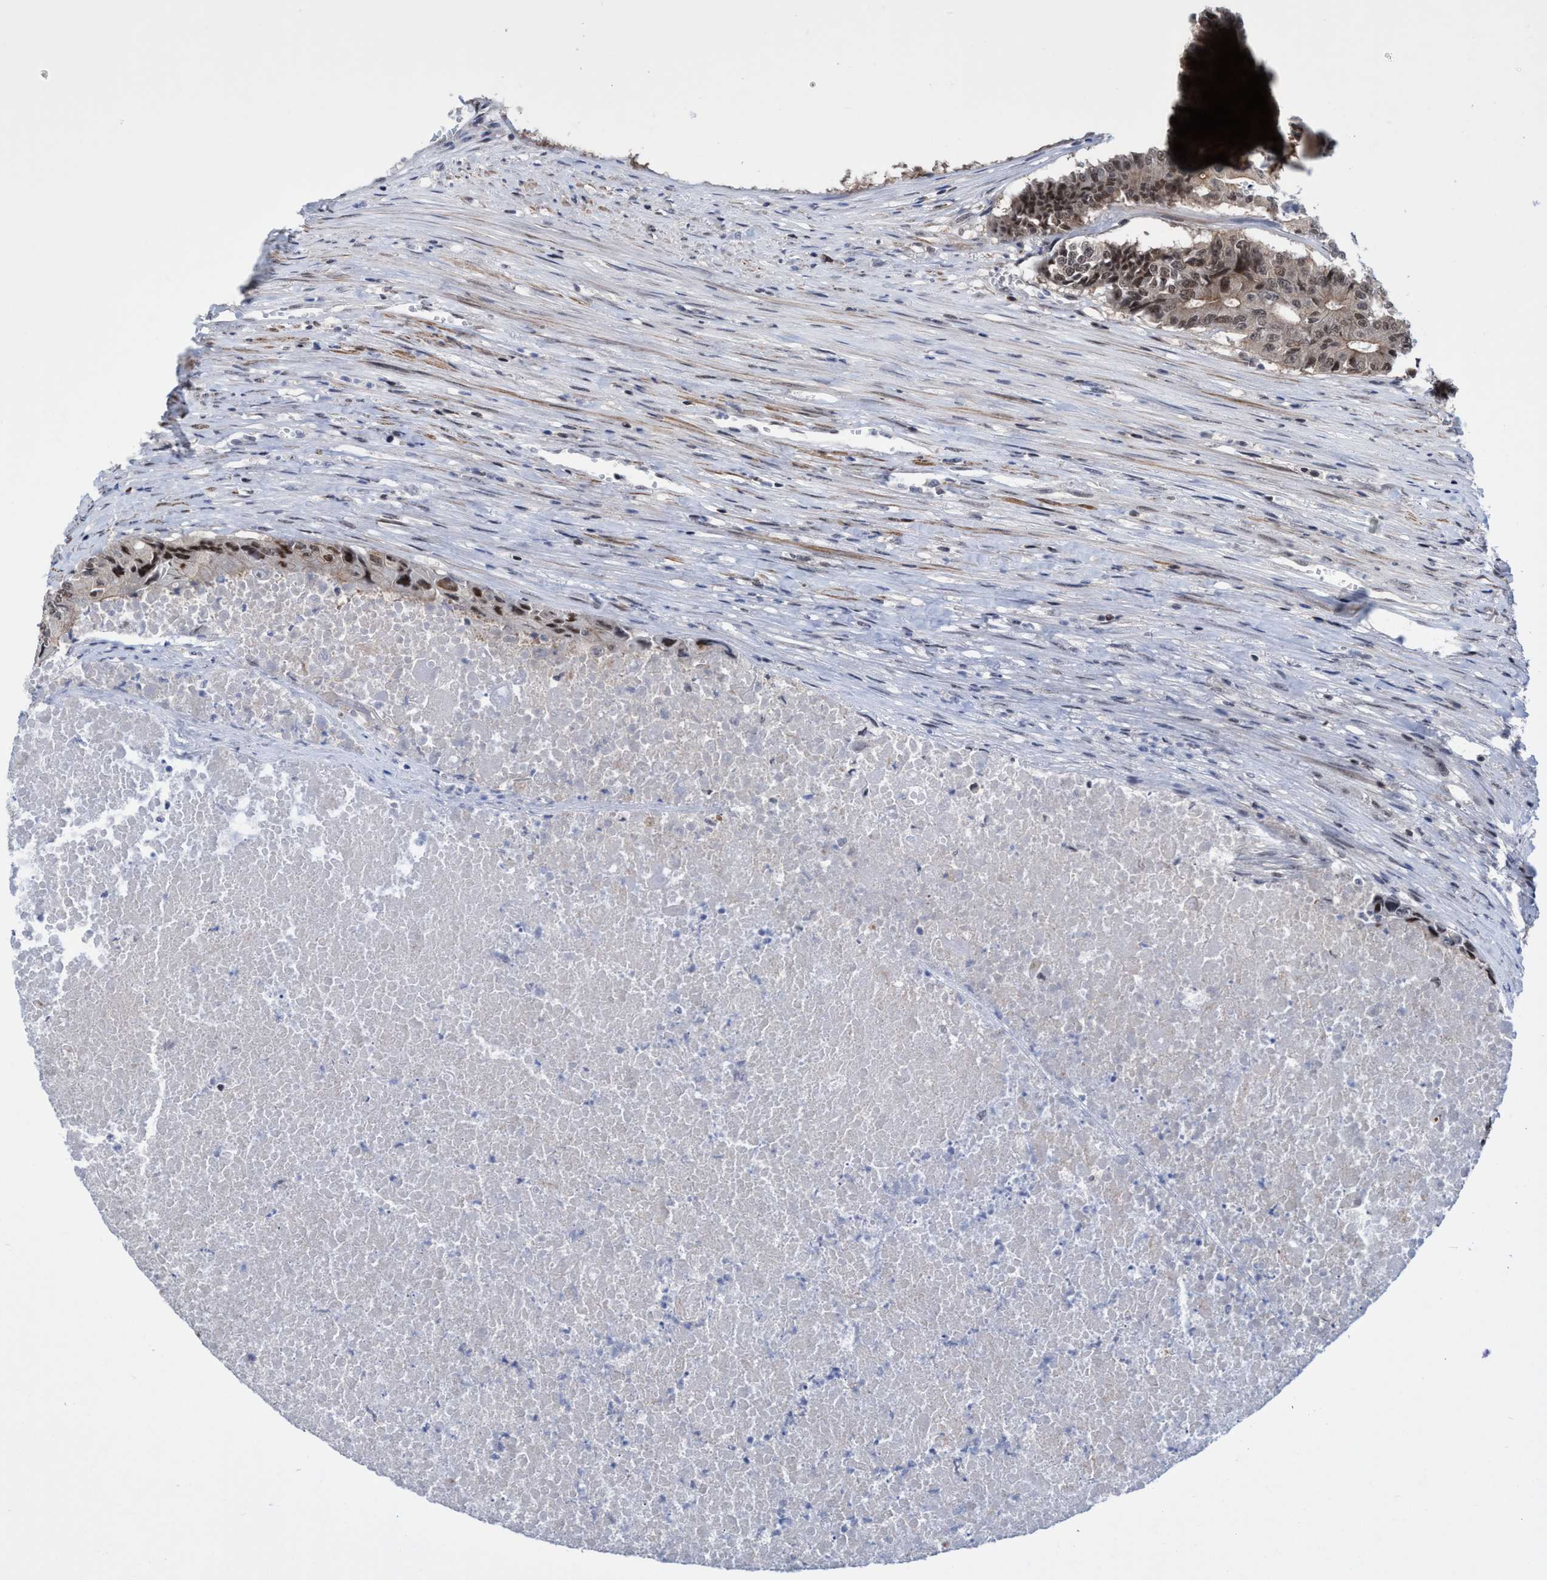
{"staining": {"intensity": "moderate", "quantity": "<25%", "location": "nuclear"}, "tissue": "colorectal cancer", "cell_type": "Tumor cells", "image_type": "cancer", "snomed": [{"axis": "morphology", "description": "Adenocarcinoma, NOS"}, {"axis": "topography", "description": "Colon"}], "caption": "Protein expression by IHC reveals moderate nuclear staining in approximately <25% of tumor cells in colorectal adenocarcinoma.", "gene": "C9orf78", "patient": {"sex": "male", "age": 87}}